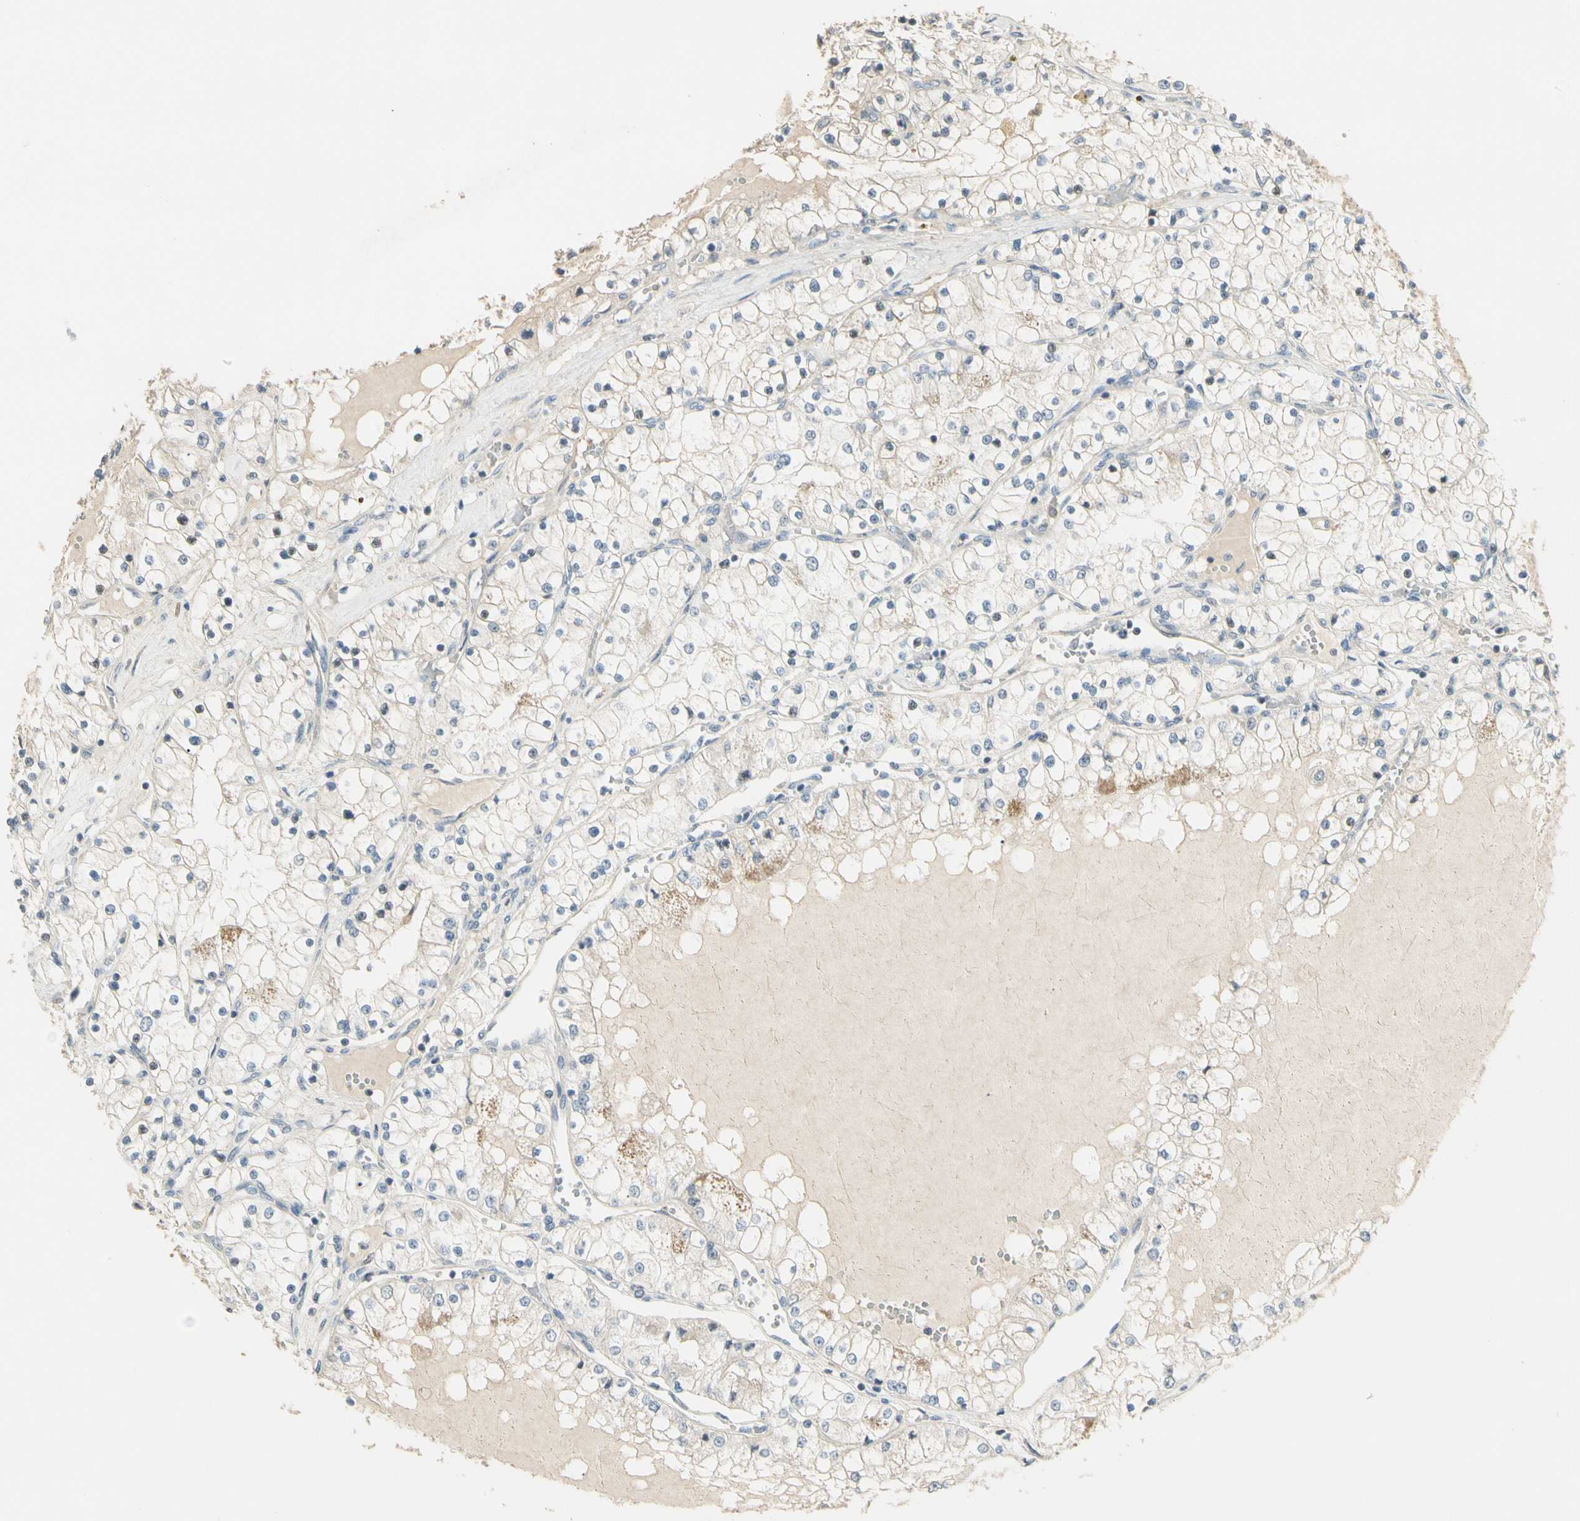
{"staining": {"intensity": "moderate", "quantity": "<25%", "location": "cytoplasmic/membranous"}, "tissue": "renal cancer", "cell_type": "Tumor cells", "image_type": "cancer", "snomed": [{"axis": "morphology", "description": "Adenocarcinoma, NOS"}, {"axis": "topography", "description": "Kidney"}], "caption": "Immunohistochemistry histopathology image of neoplastic tissue: human renal adenocarcinoma stained using immunohistochemistry shows low levels of moderate protein expression localized specifically in the cytoplasmic/membranous of tumor cells, appearing as a cytoplasmic/membranous brown color.", "gene": "GNE", "patient": {"sex": "male", "age": 68}}